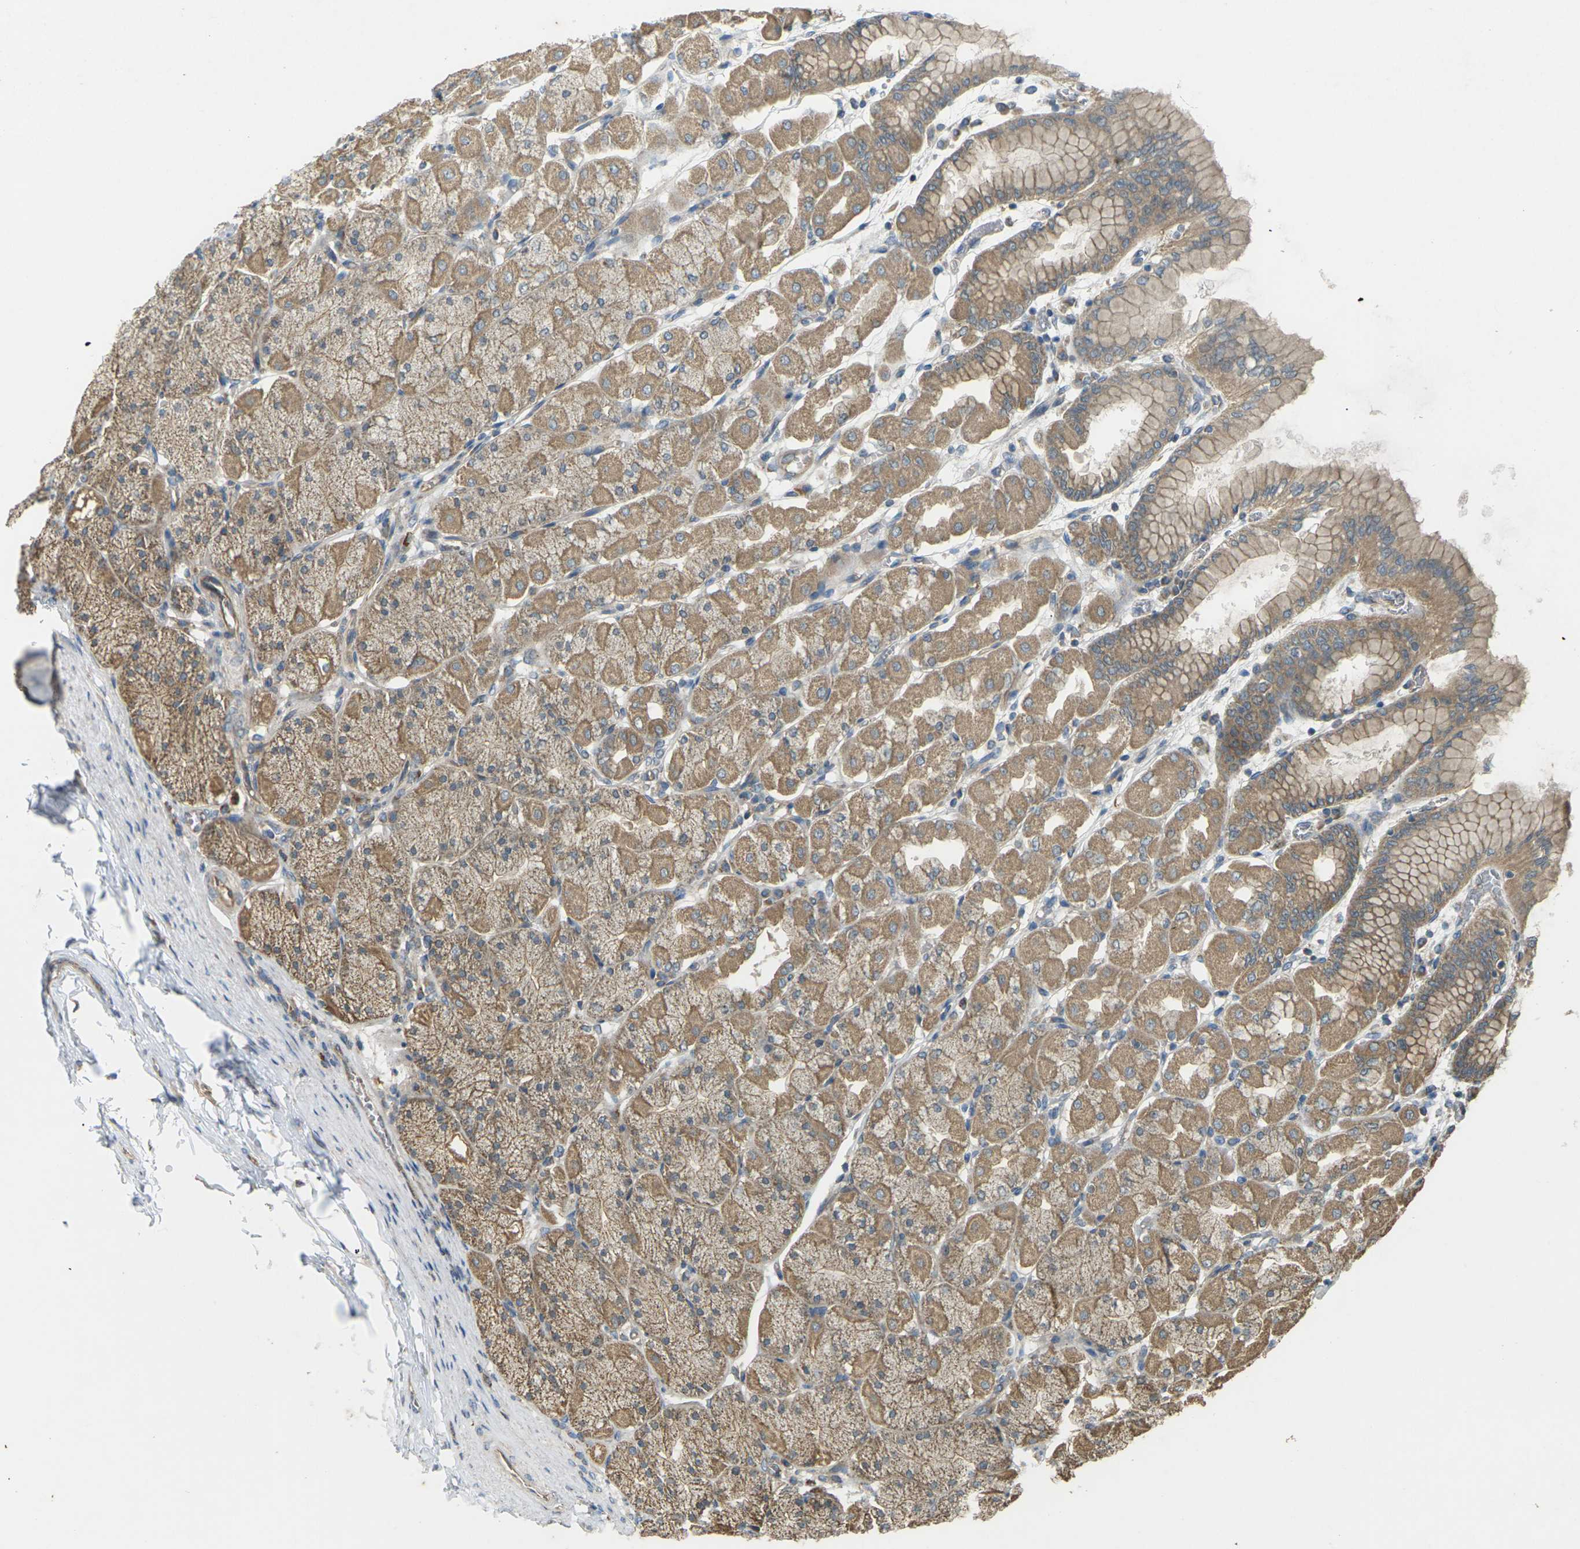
{"staining": {"intensity": "moderate", "quantity": ">75%", "location": "cytoplasmic/membranous"}, "tissue": "stomach", "cell_type": "Glandular cells", "image_type": "normal", "snomed": [{"axis": "morphology", "description": "Normal tissue, NOS"}, {"axis": "topography", "description": "Stomach, upper"}], "caption": "Protein analysis of unremarkable stomach reveals moderate cytoplasmic/membranous positivity in approximately >75% of glandular cells.", "gene": "KSR1", "patient": {"sex": "female", "age": 56}}